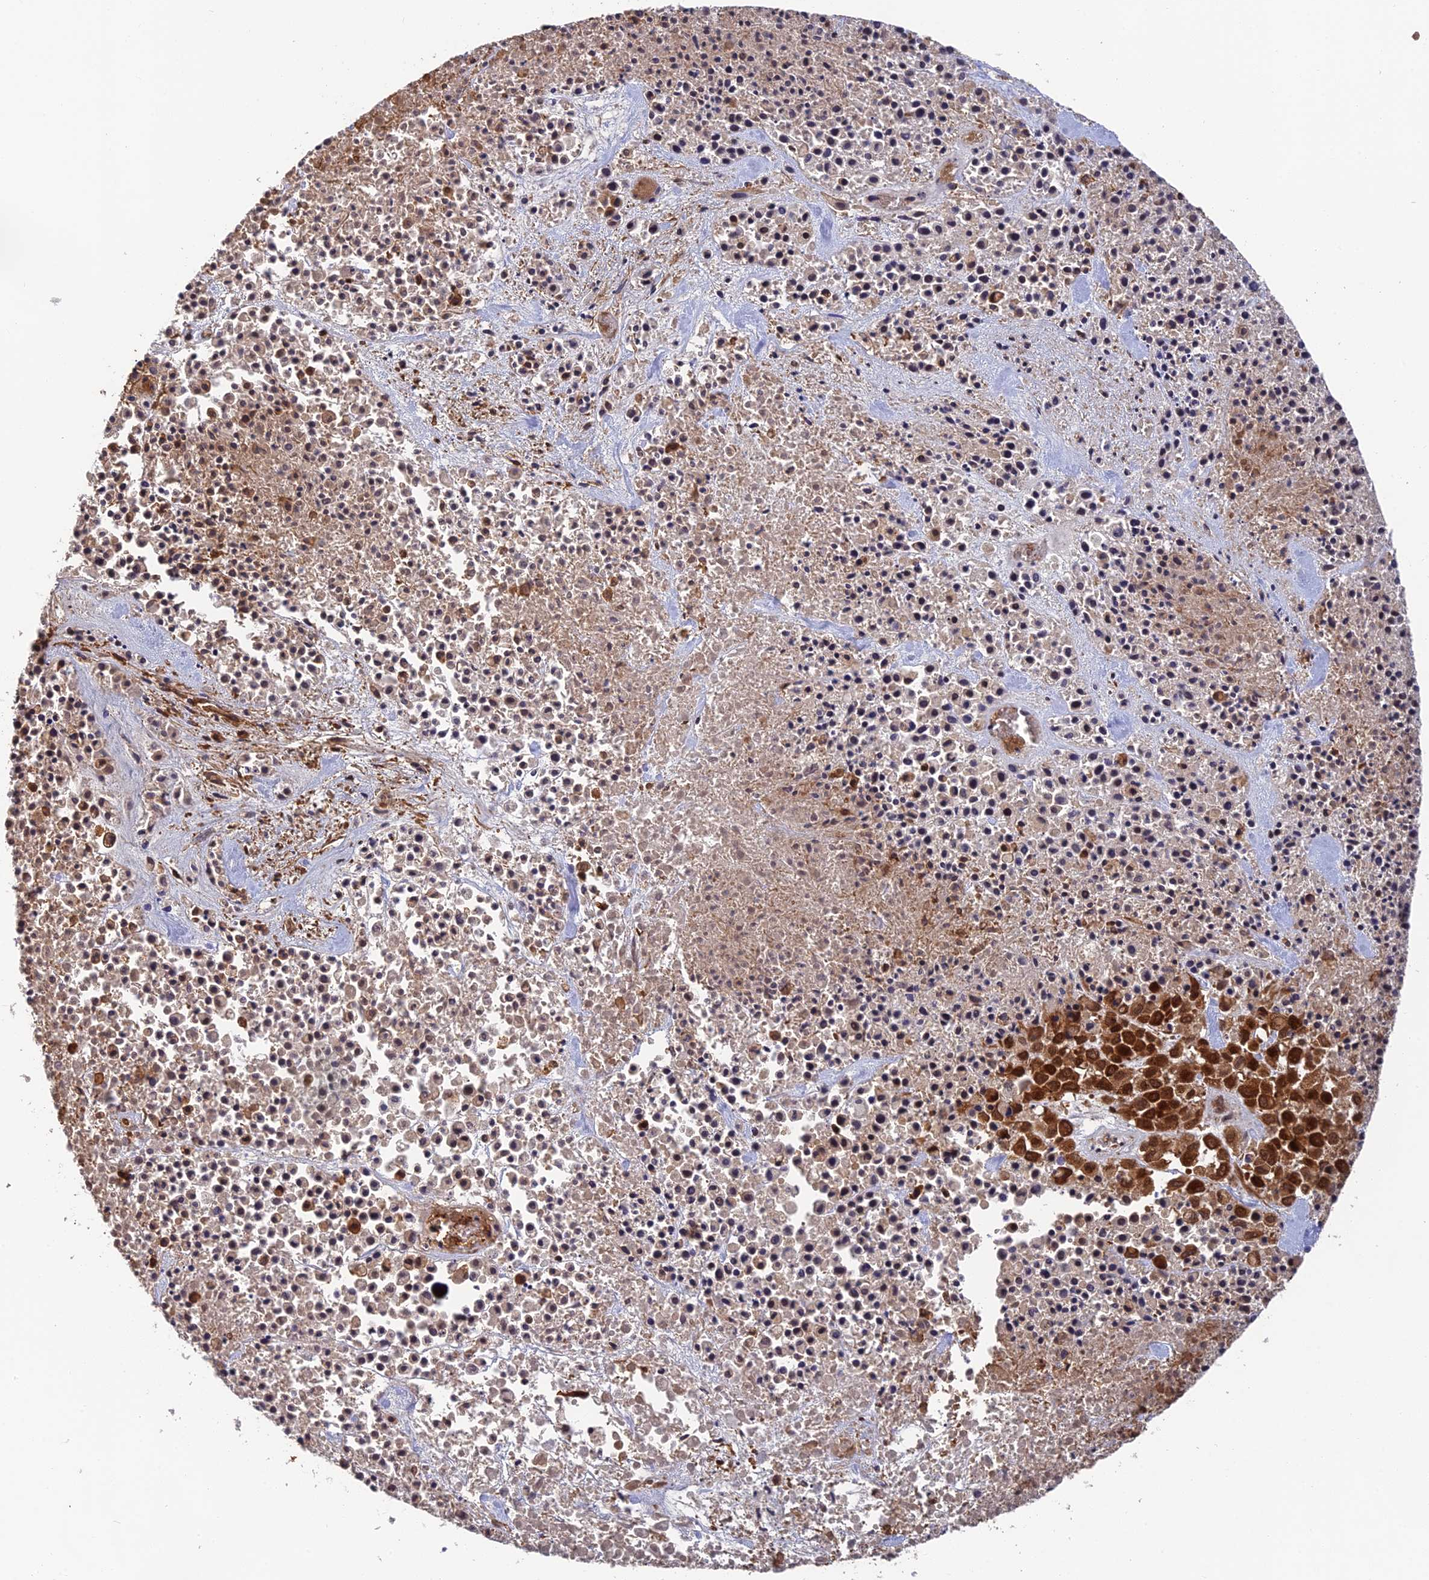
{"staining": {"intensity": "strong", "quantity": ">75%", "location": "cytoplasmic/membranous,nuclear"}, "tissue": "melanoma", "cell_type": "Tumor cells", "image_type": "cancer", "snomed": [{"axis": "morphology", "description": "Malignant melanoma, Metastatic site"}, {"axis": "topography", "description": "Skin"}], "caption": "IHC image of human malignant melanoma (metastatic site) stained for a protein (brown), which reveals high levels of strong cytoplasmic/membranous and nuclear positivity in about >75% of tumor cells.", "gene": "OSBPL1A", "patient": {"sex": "female", "age": 81}}